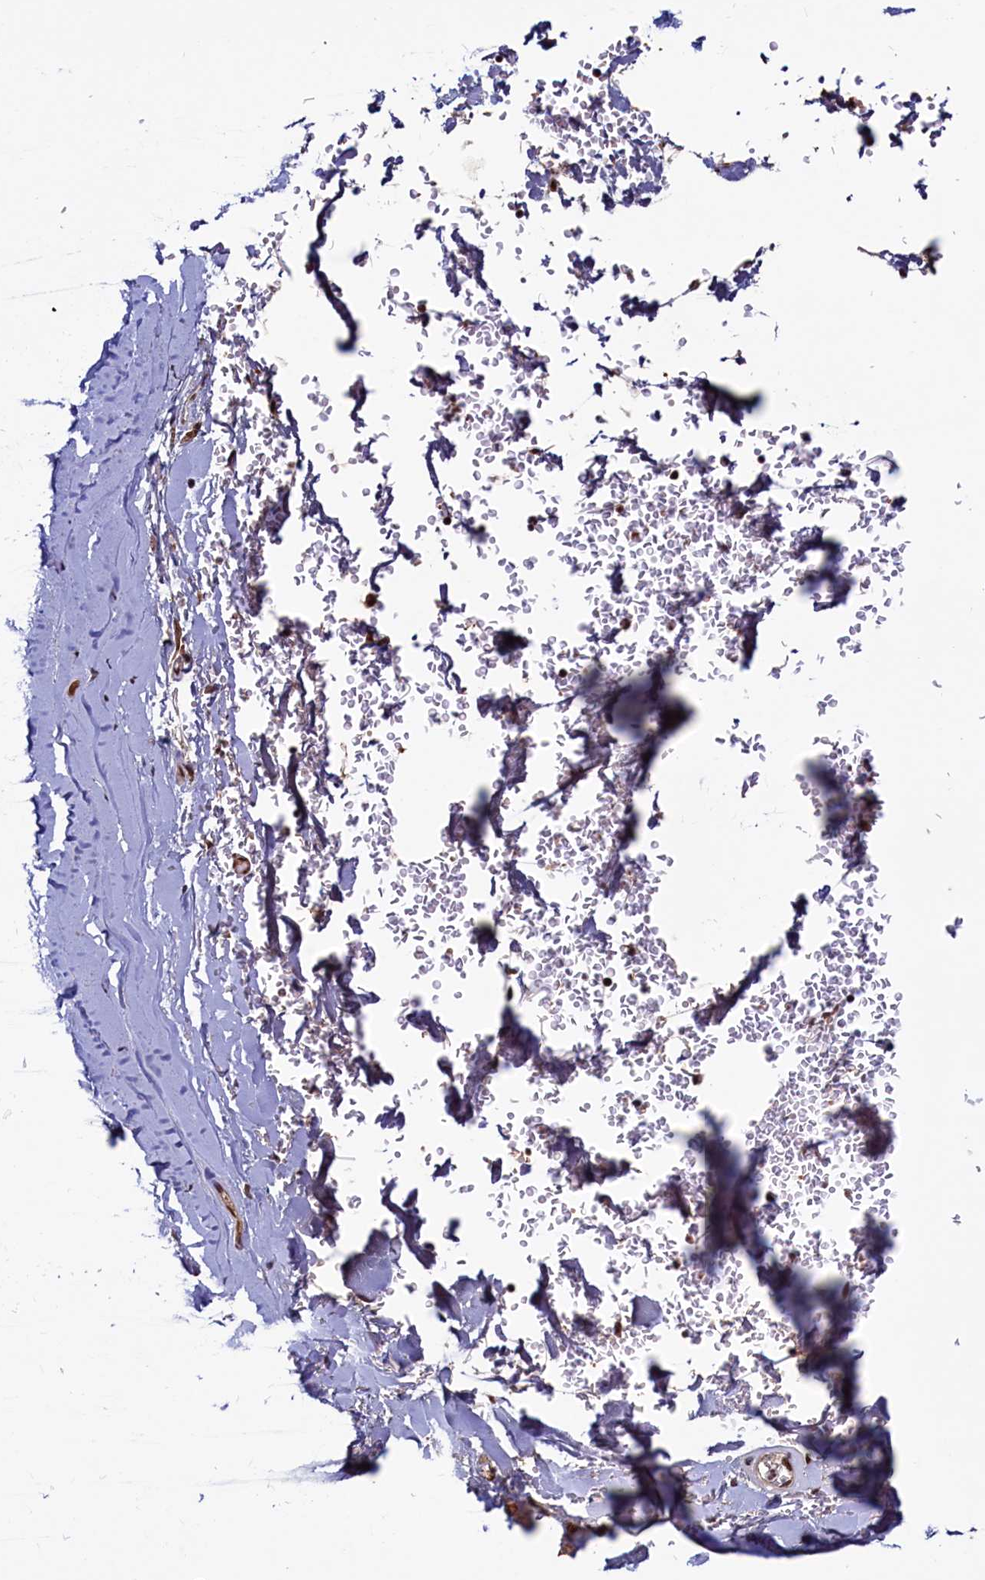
{"staining": {"intensity": "strong", "quantity": ">75%", "location": "nuclear"}, "tissue": "bronchus", "cell_type": "Respiratory epithelial cells", "image_type": "normal", "snomed": [{"axis": "morphology", "description": "Normal tissue, NOS"}, {"axis": "topography", "description": "Cartilage tissue"}], "caption": "Immunohistochemical staining of benign bronchus shows >75% levels of strong nuclear protein expression in about >75% of respiratory epithelial cells.", "gene": "ZC3H18", "patient": {"sex": "male", "age": 63}}